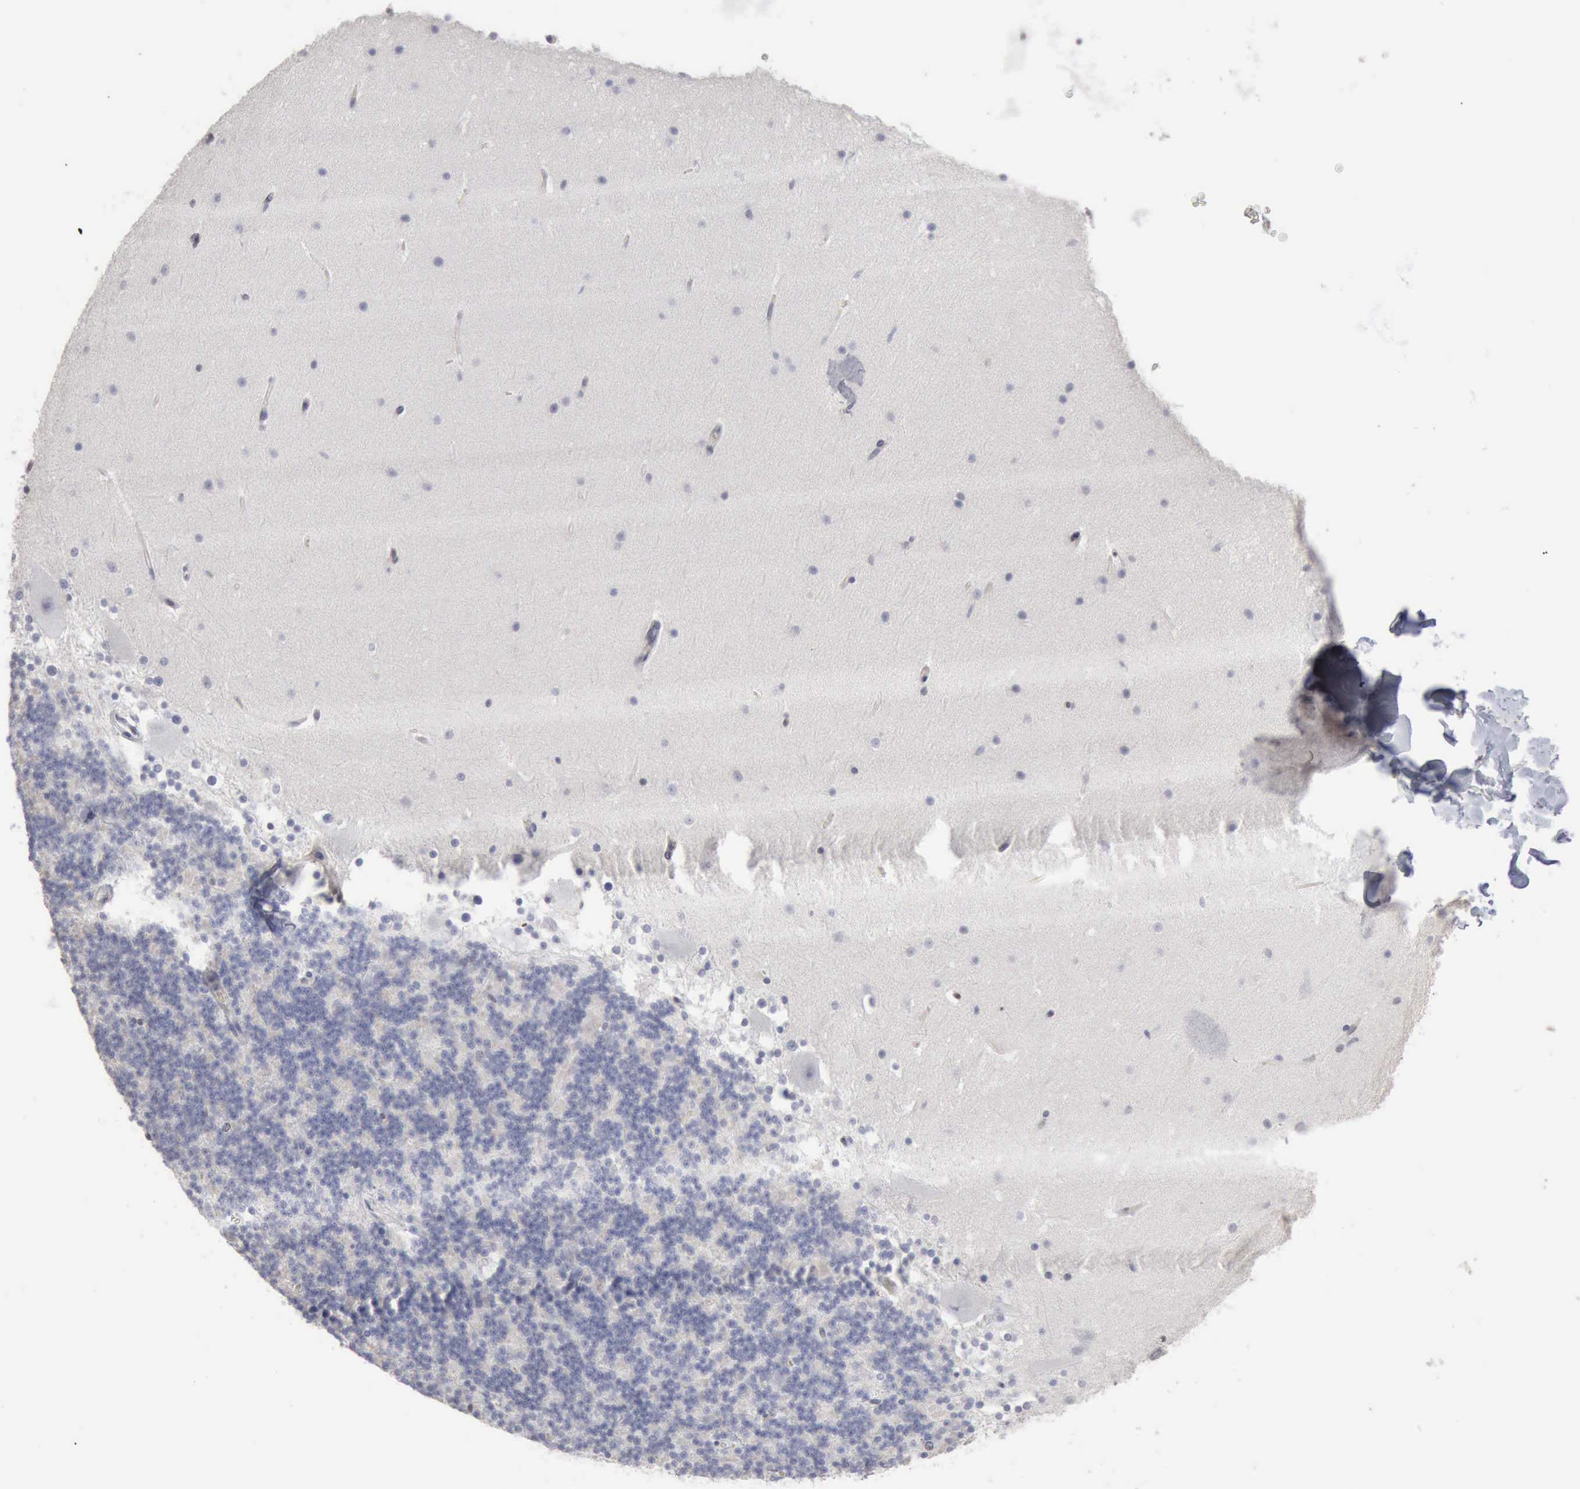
{"staining": {"intensity": "negative", "quantity": "none", "location": "none"}, "tissue": "cerebellum", "cell_type": "Cells in granular layer", "image_type": "normal", "snomed": [{"axis": "morphology", "description": "Normal tissue, NOS"}, {"axis": "topography", "description": "Cerebellum"}], "caption": "IHC micrograph of normal cerebellum: human cerebellum stained with DAB shows no significant protein positivity in cells in granular layer.", "gene": "STAT1", "patient": {"sex": "female", "age": 19}}